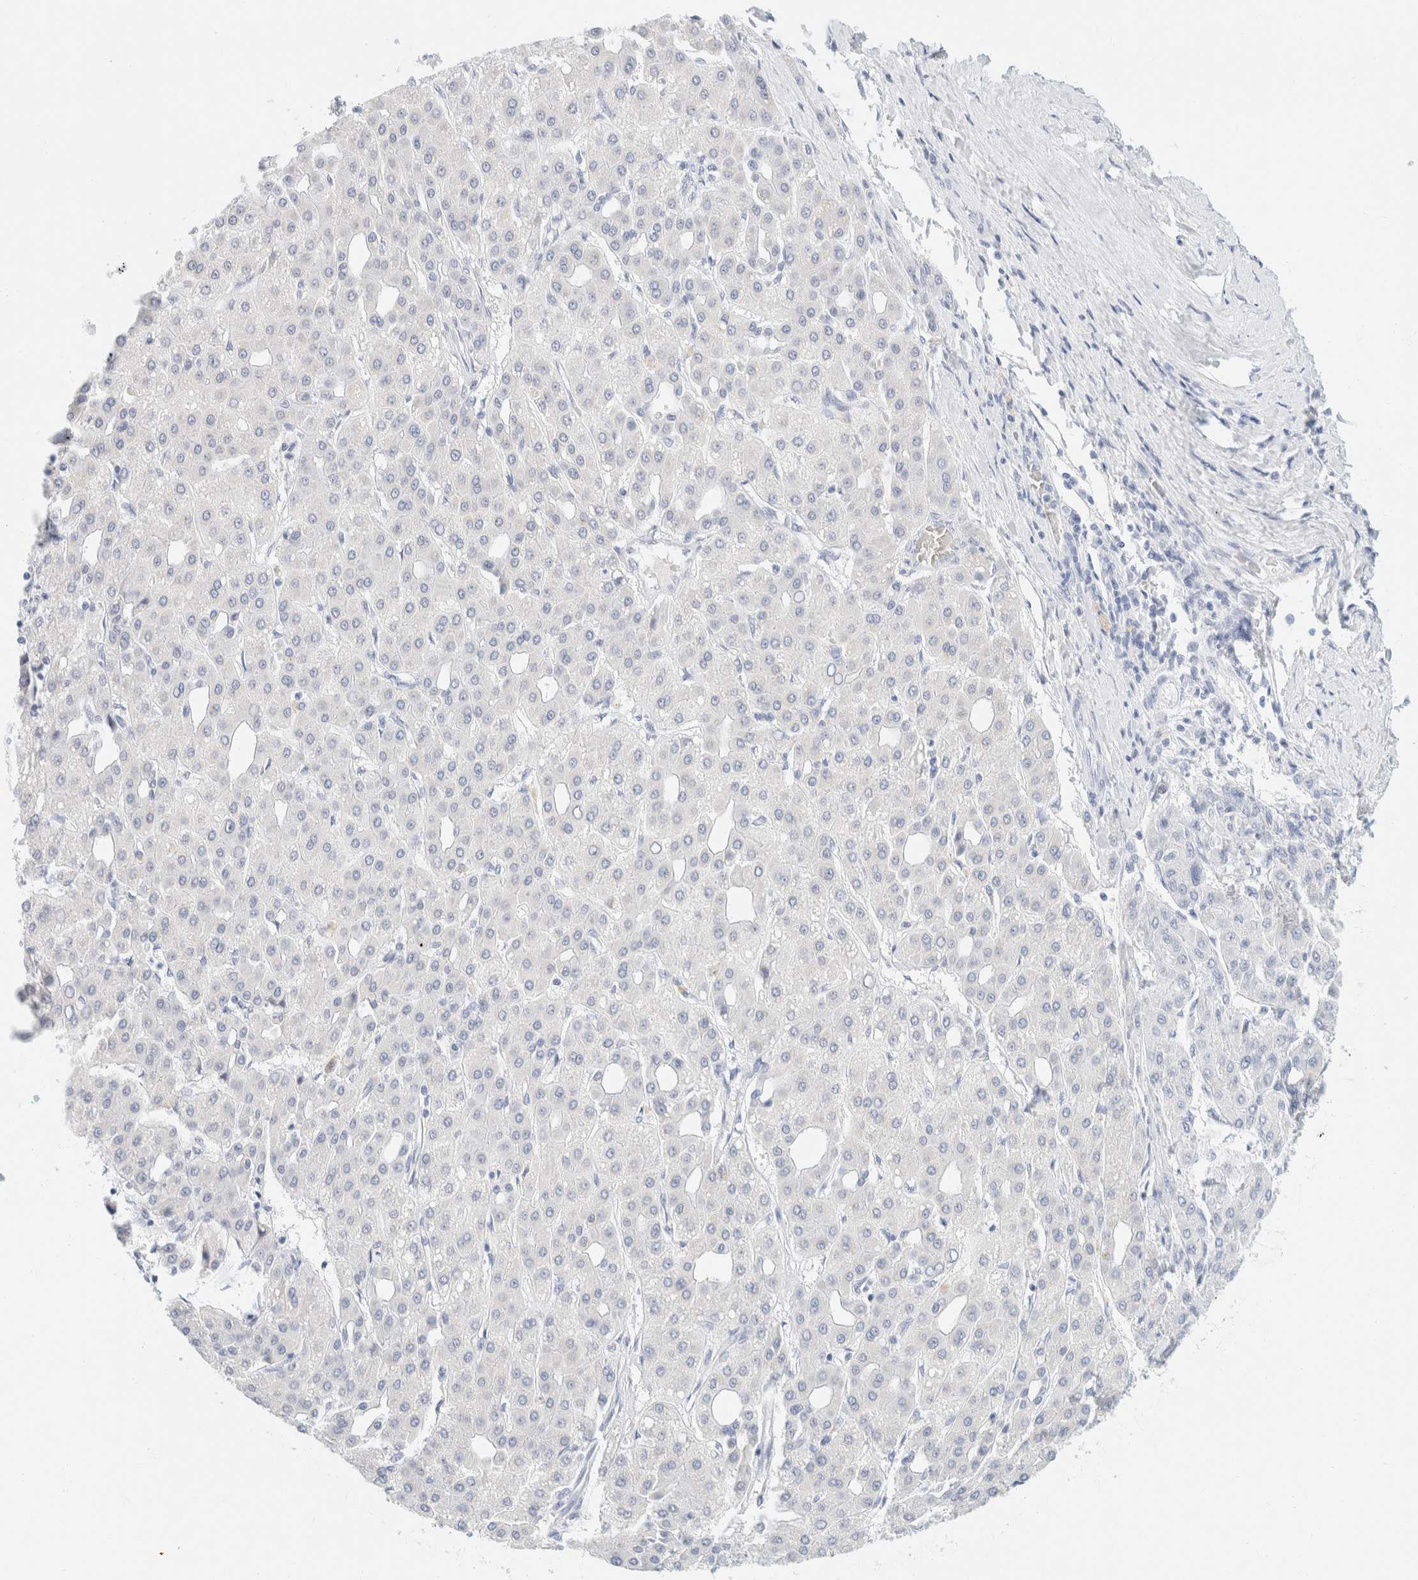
{"staining": {"intensity": "negative", "quantity": "none", "location": "none"}, "tissue": "liver cancer", "cell_type": "Tumor cells", "image_type": "cancer", "snomed": [{"axis": "morphology", "description": "Carcinoma, Hepatocellular, NOS"}, {"axis": "topography", "description": "Liver"}], "caption": "High power microscopy histopathology image of an immunohistochemistry (IHC) micrograph of hepatocellular carcinoma (liver), revealing no significant expression in tumor cells.", "gene": "KRT20", "patient": {"sex": "male", "age": 65}}